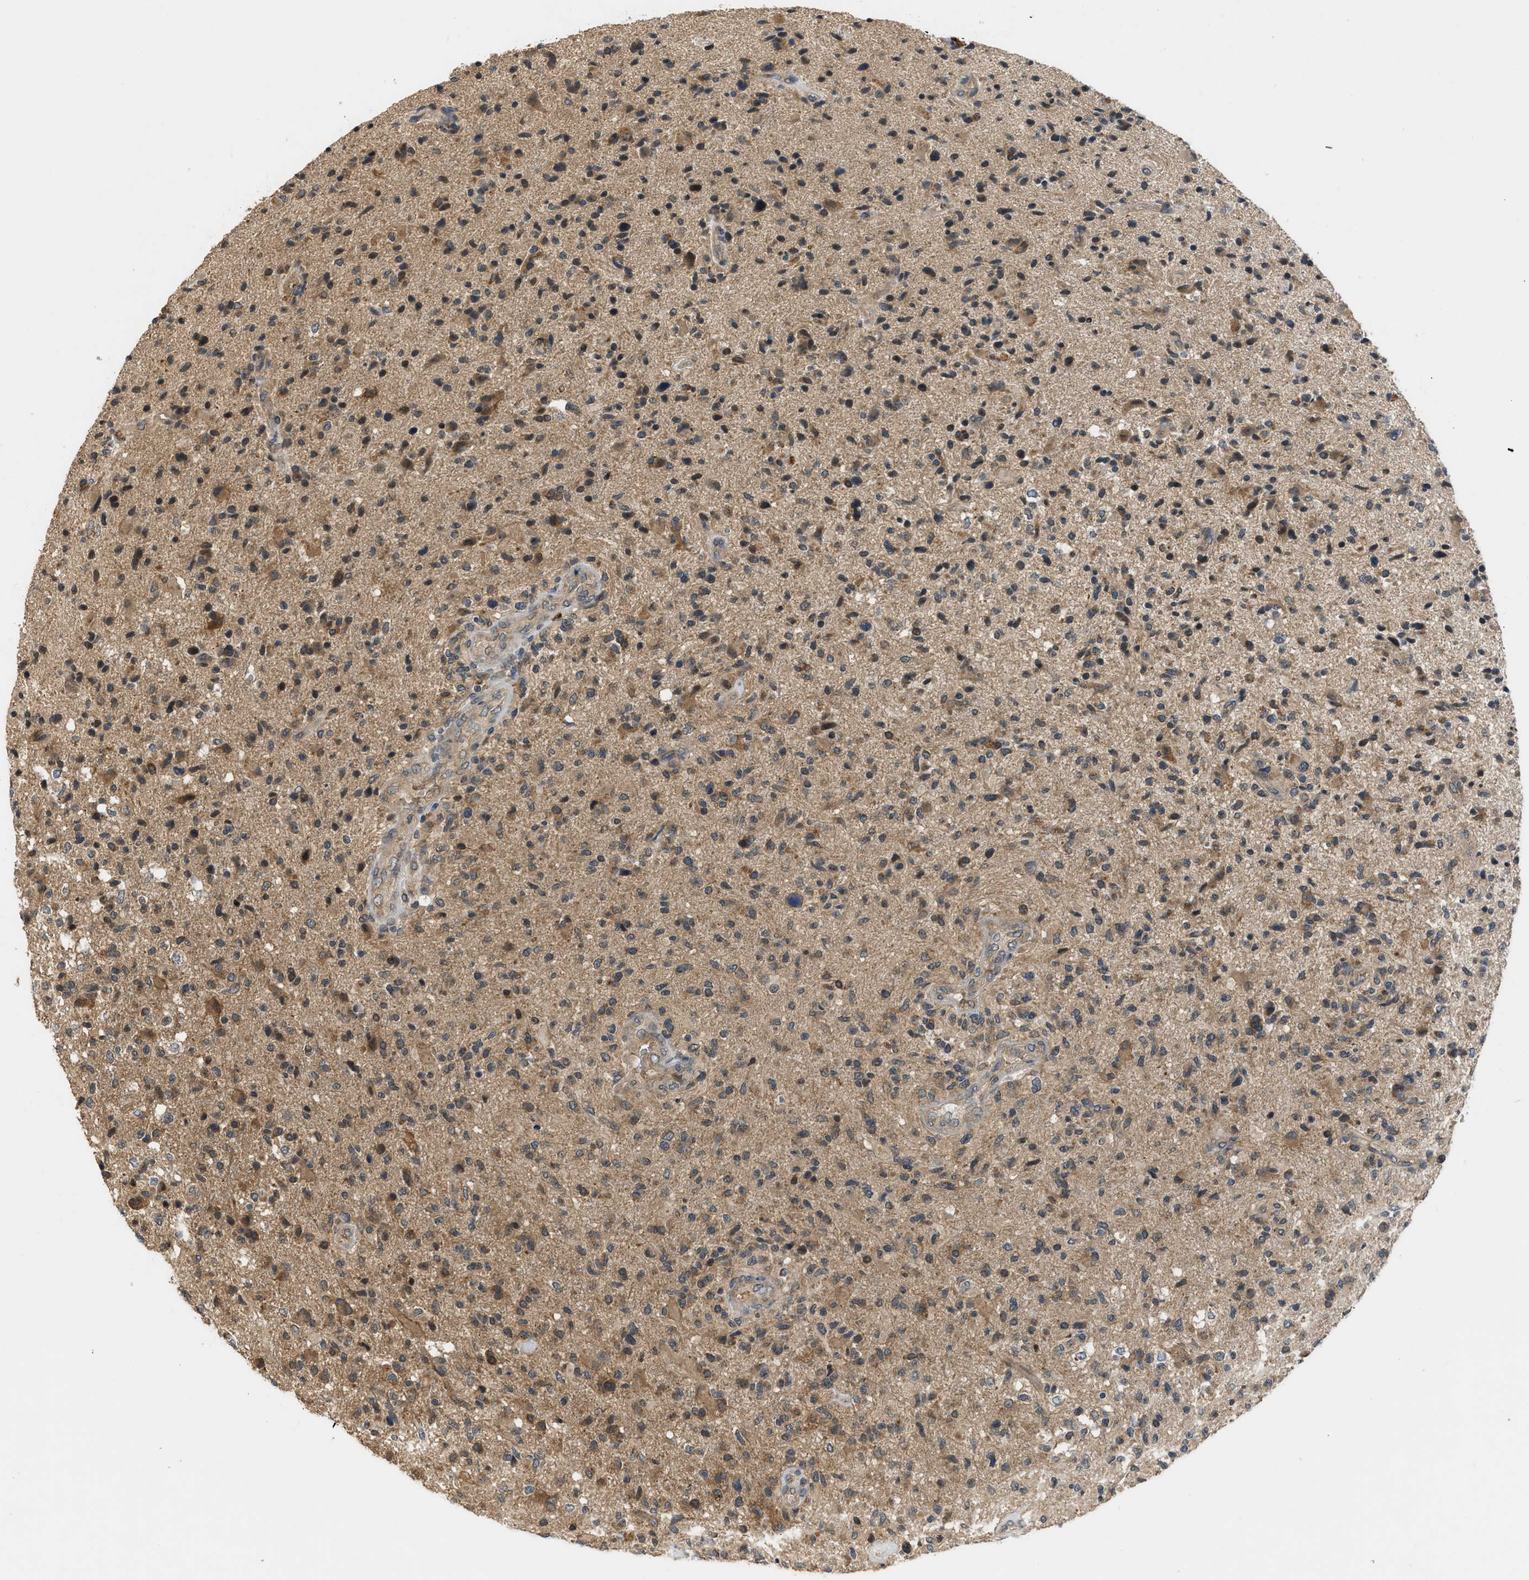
{"staining": {"intensity": "moderate", "quantity": ">75%", "location": "cytoplasmic/membranous"}, "tissue": "glioma", "cell_type": "Tumor cells", "image_type": "cancer", "snomed": [{"axis": "morphology", "description": "Glioma, malignant, High grade"}, {"axis": "topography", "description": "Brain"}], "caption": "Brown immunohistochemical staining in malignant high-grade glioma displays moderate cytoplasmic/membranous positivity in approximately >75% of tumor cells. (DAB = brown stain, brightfield microscopy at high magnification).", "gene": "ADCY8", "patient": {"sex": "male", "age": 72}}